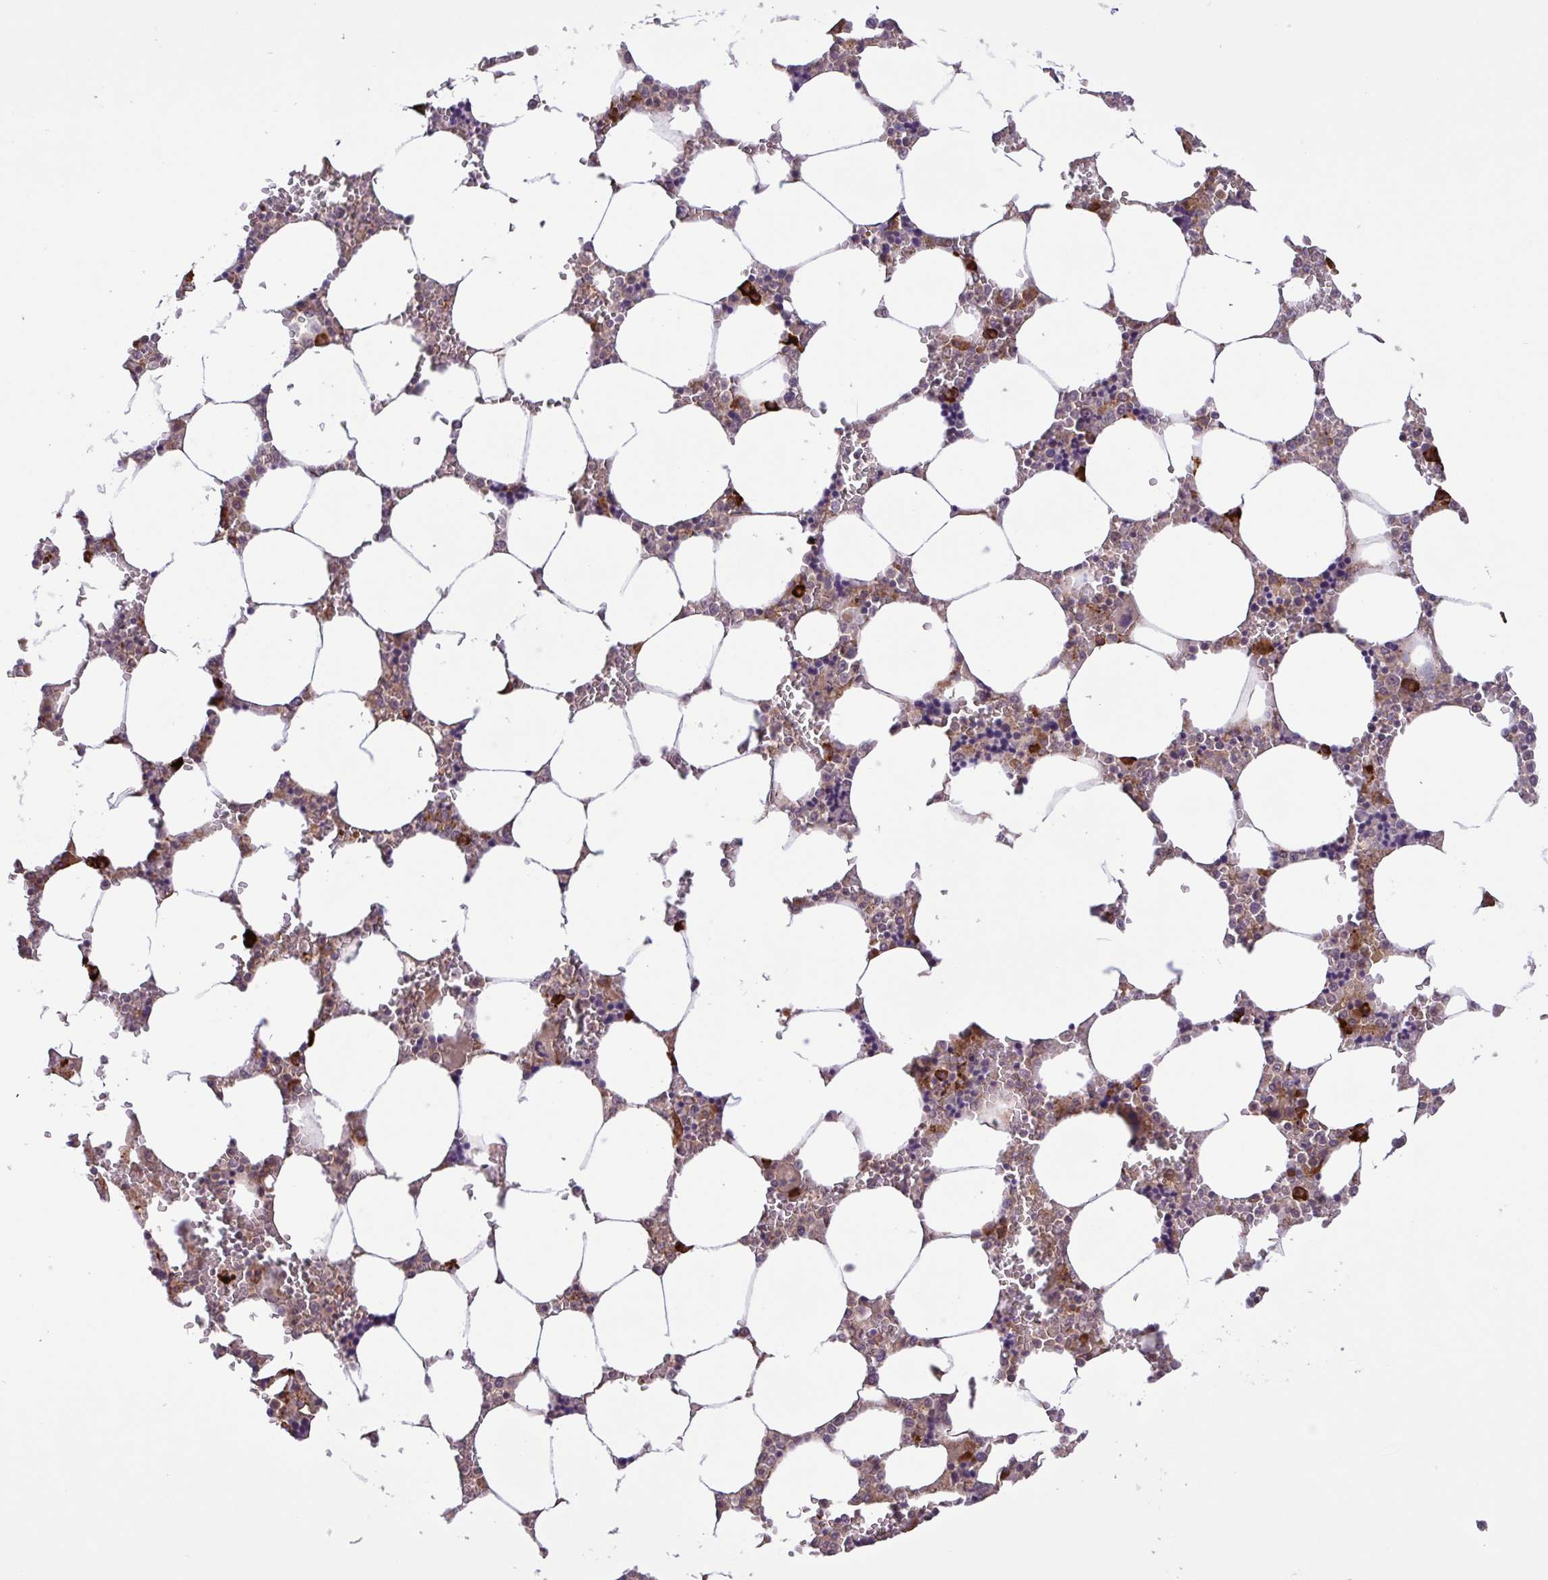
{"staining": {"intensity": "strong", "quantity": "<25%", "location": "cytoplasmic/membranous"}, "tissue": "bone marrow", "cell_type": "Hematopoietic cells", "image_type": "normal", "snomed": [{"axis": "morphology", "description": "Normal tissue, NOS"}, {"axis": "topography", "description": "Bone marrow"}], "caption": "This is a photomicrograph of immunohistochemistry (IHC) staining of normal bone marrow, which shows strong staining in the cytoplasmic/membranous of hematopoietic cells.", "gene": "INTS10", "patient": {"sex": "male", "age": 64}}